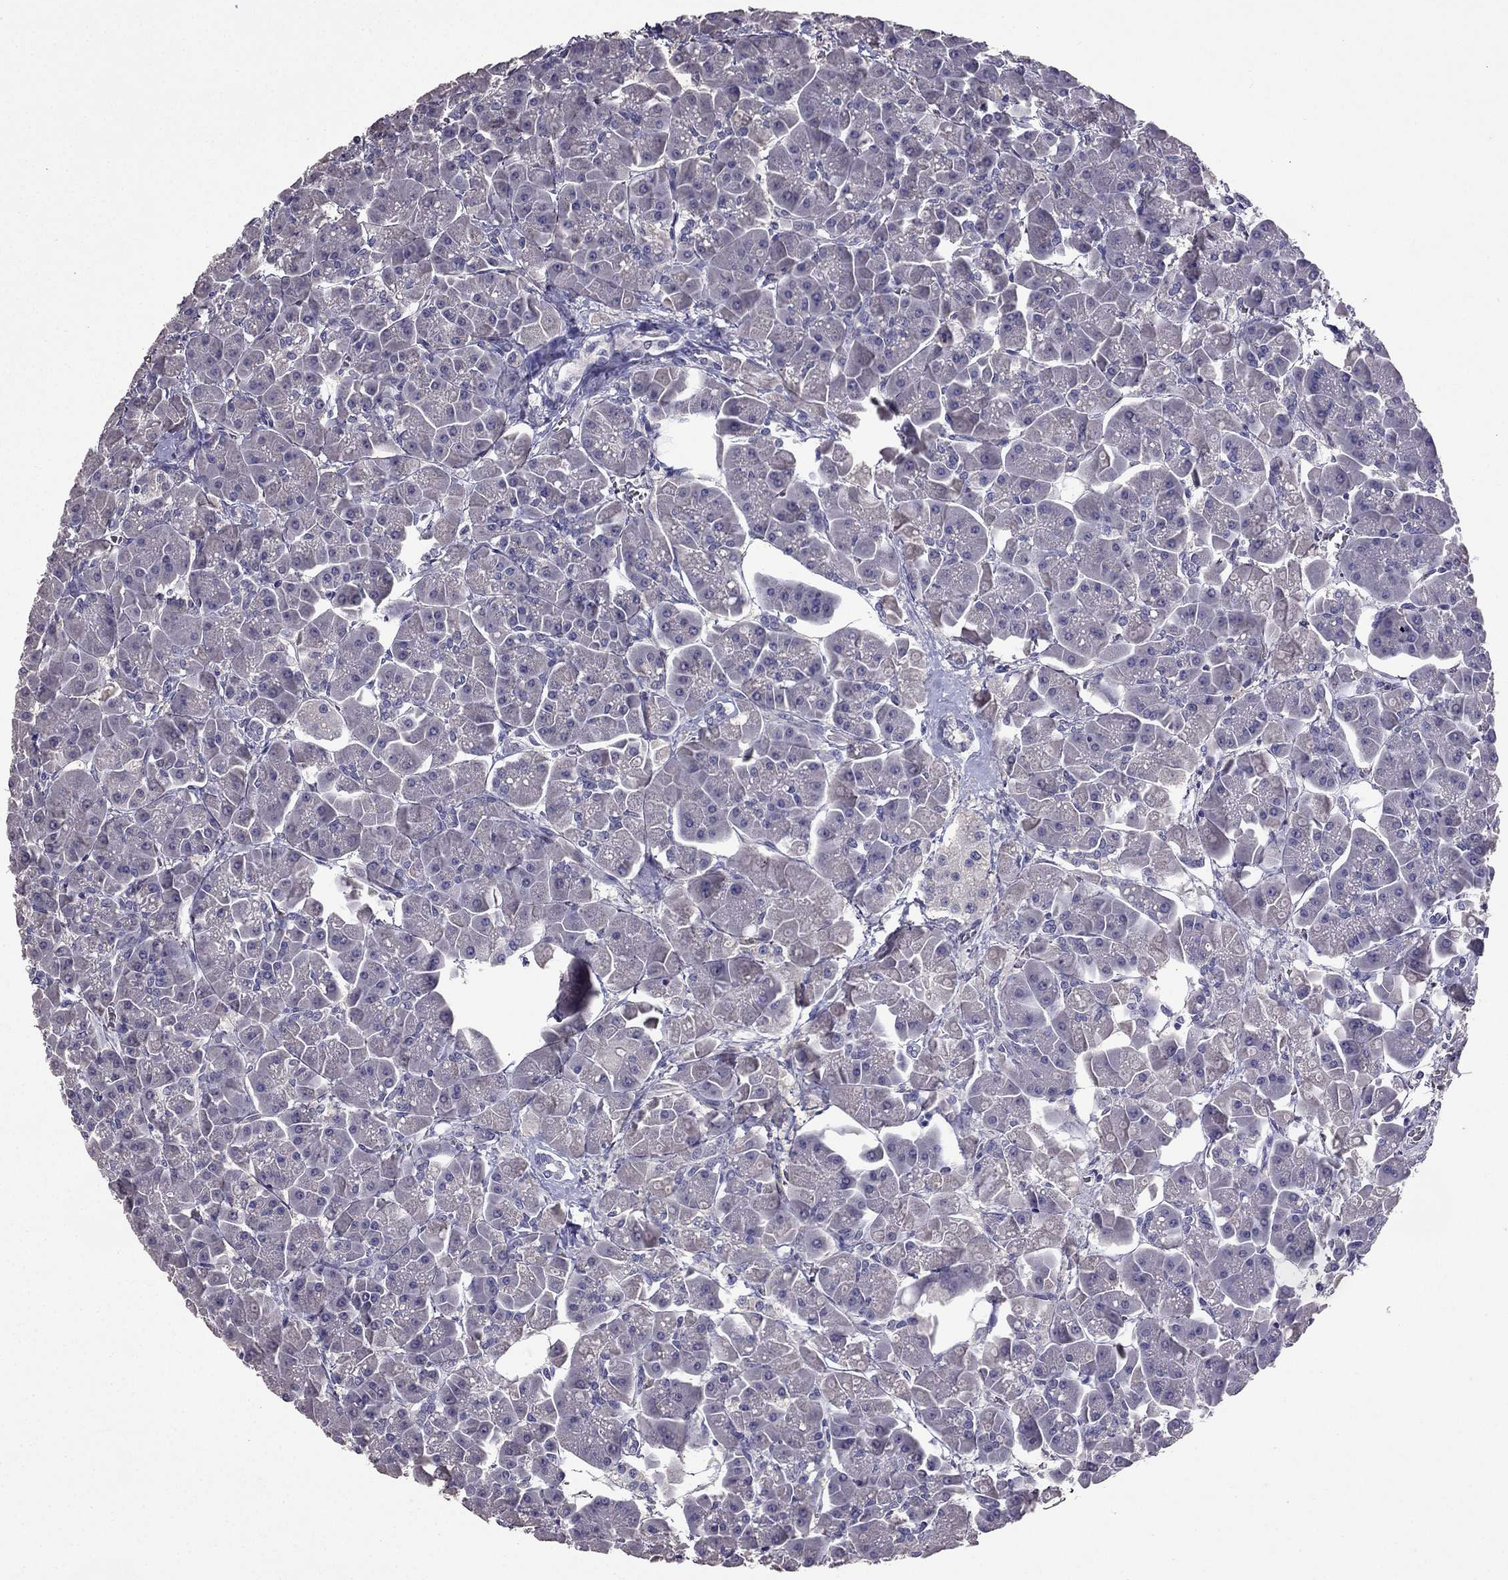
{"staining": {"intensity": "negative", "quantity": "none", "location": "none"}, "tissue": "pancreas", "cell_type": "Exocrine glandular cells", "image_type": "normal", "snomed": [{"axis": "morphology", "description": "Normal tissue, NOS"}, {"axis": "topography", "description": "Pancreas"}], "caption": "Histopathology image shows no significant protein positivity in exocrine glandular cells of unremarkable pancreas.", "gene": "RFLNB", "patient": {"sex": "male", "age": 70}}